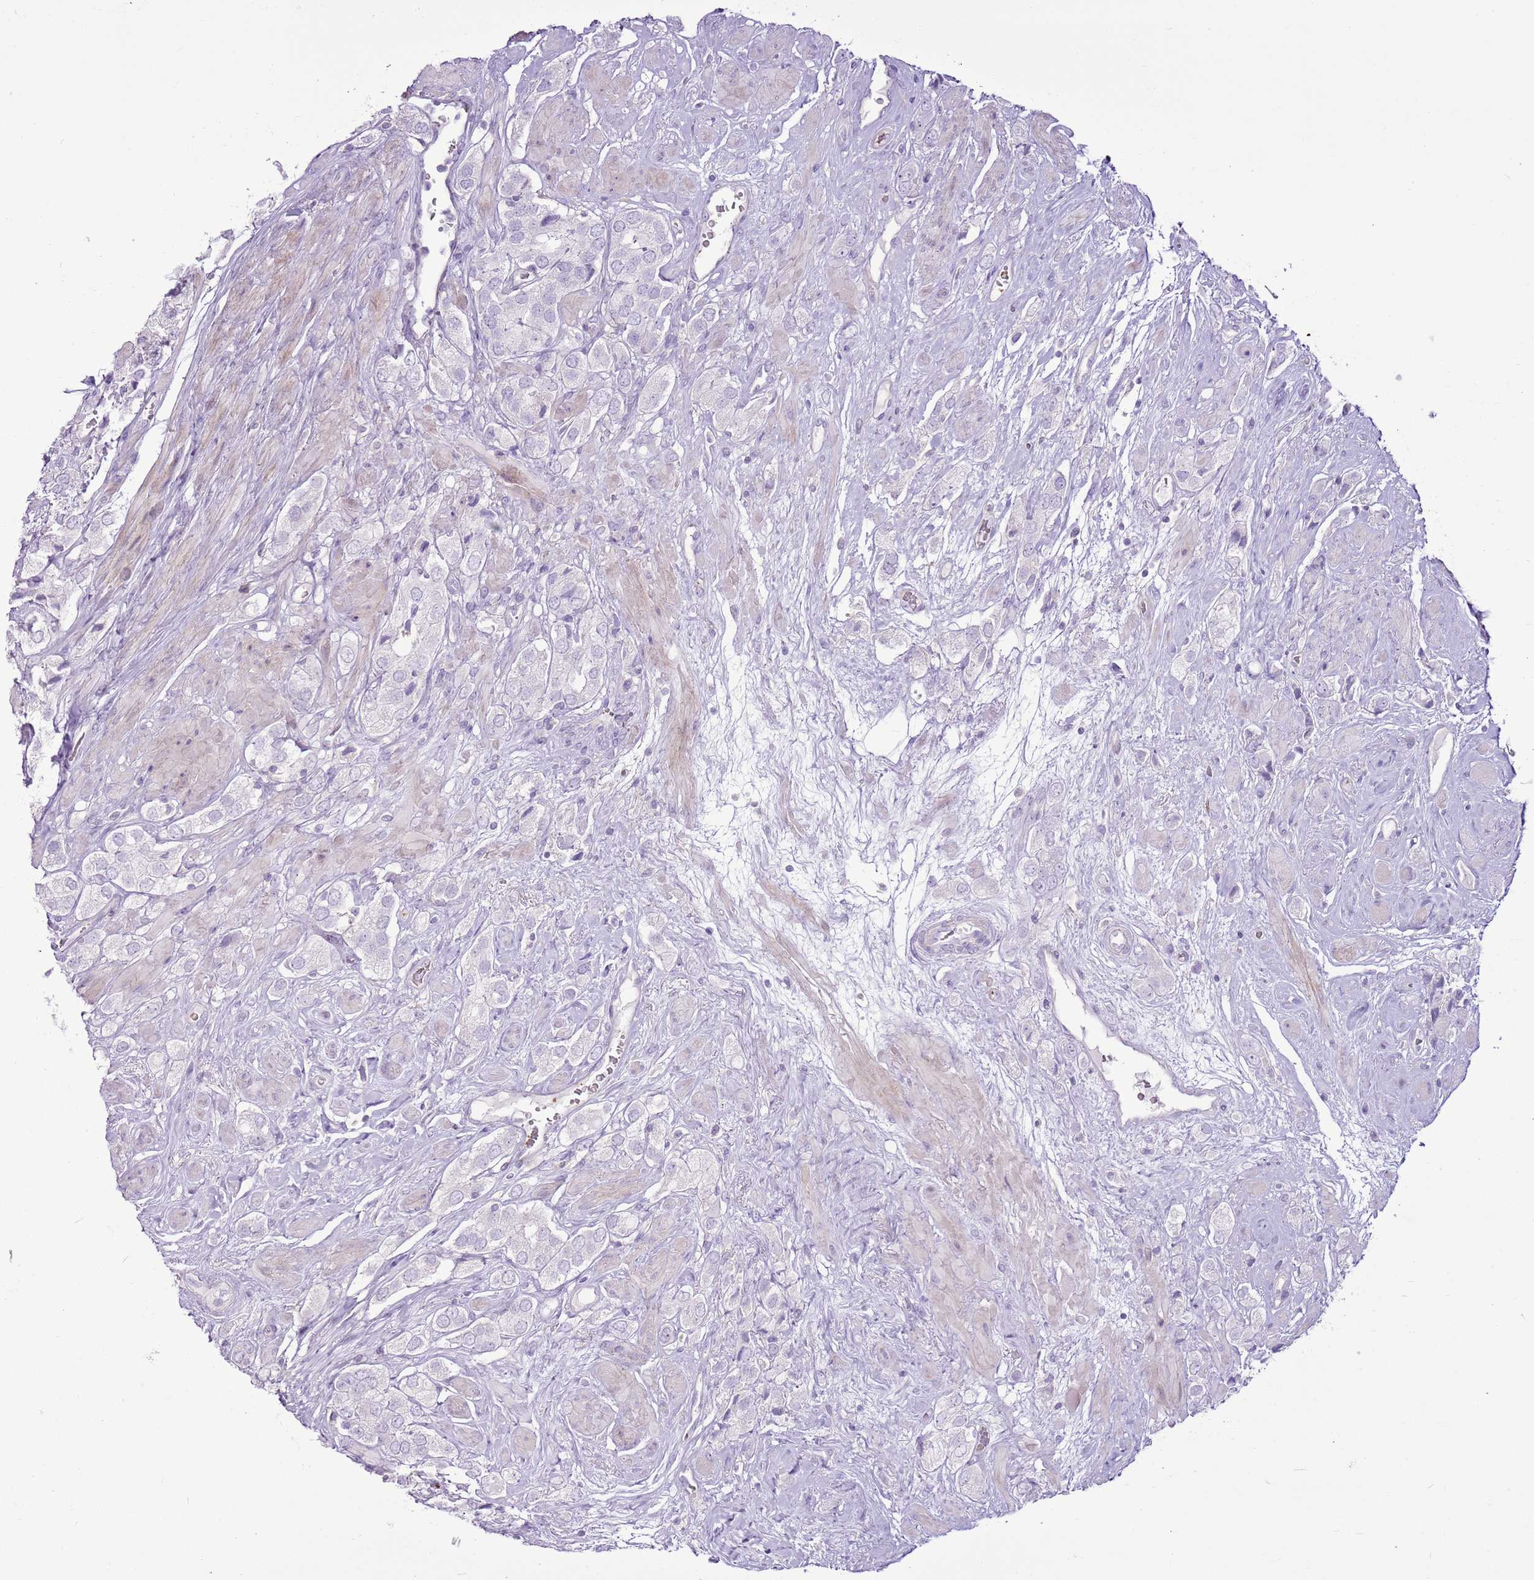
{"staining": {"intensity": "negative", "quantity": "none", "location": "none"}, "tissue": "prostate cancer", "cell_type": "Tumor cells", "image_type": "cancer", "snomed": [{"axis": "morphology", "description": "Adenocarcinoma, High grade"}, {"axis": "topography", "description": "Prostate and seminal vesicle, NOS"}], "caption": "Immunohistochemistry of prostate high-grade adenocarcinoma displays no positivity in tumor cells.", "gene": "CHAC2", "patient": {"sex": "male", "age": 64}}